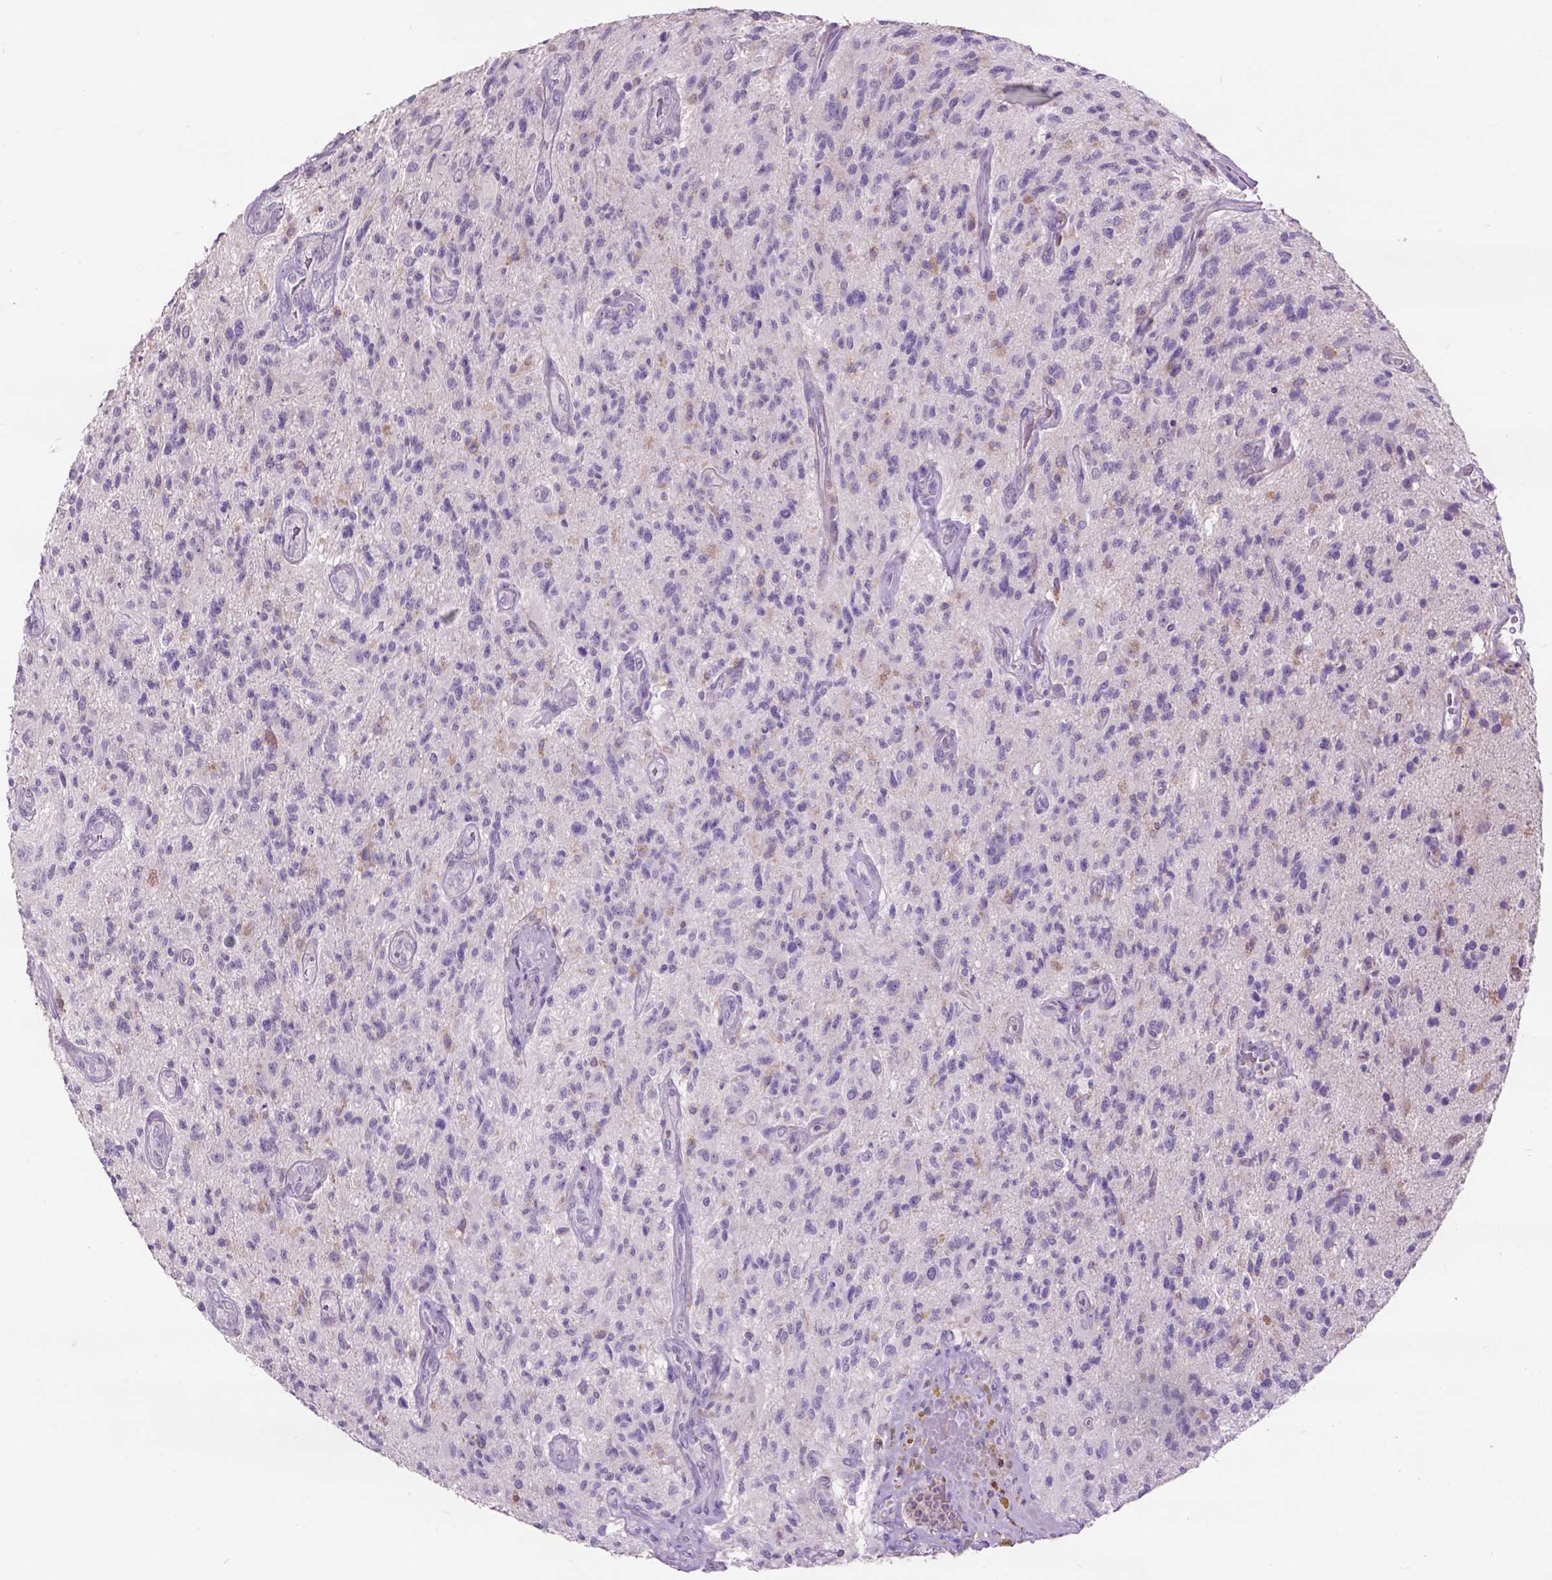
{"staining": {"intensity": "negative", "quantity": "none", "location": "none"}, "tissue": "glioma", "cell_type": "Tumor cells", "image_type": "cancer", "snomed": [{"axis": "morphology", "description": "Glioma, malignant, High grade"}, {"axis": "topography", "description": "Brain"}], "caption": "IHC histopathology image of human glioma stained for a protein (brown), which reveals no expression in tumor cells.", "gene": "PLSCR1", "patient": {"sex": "male", "age": 56}}